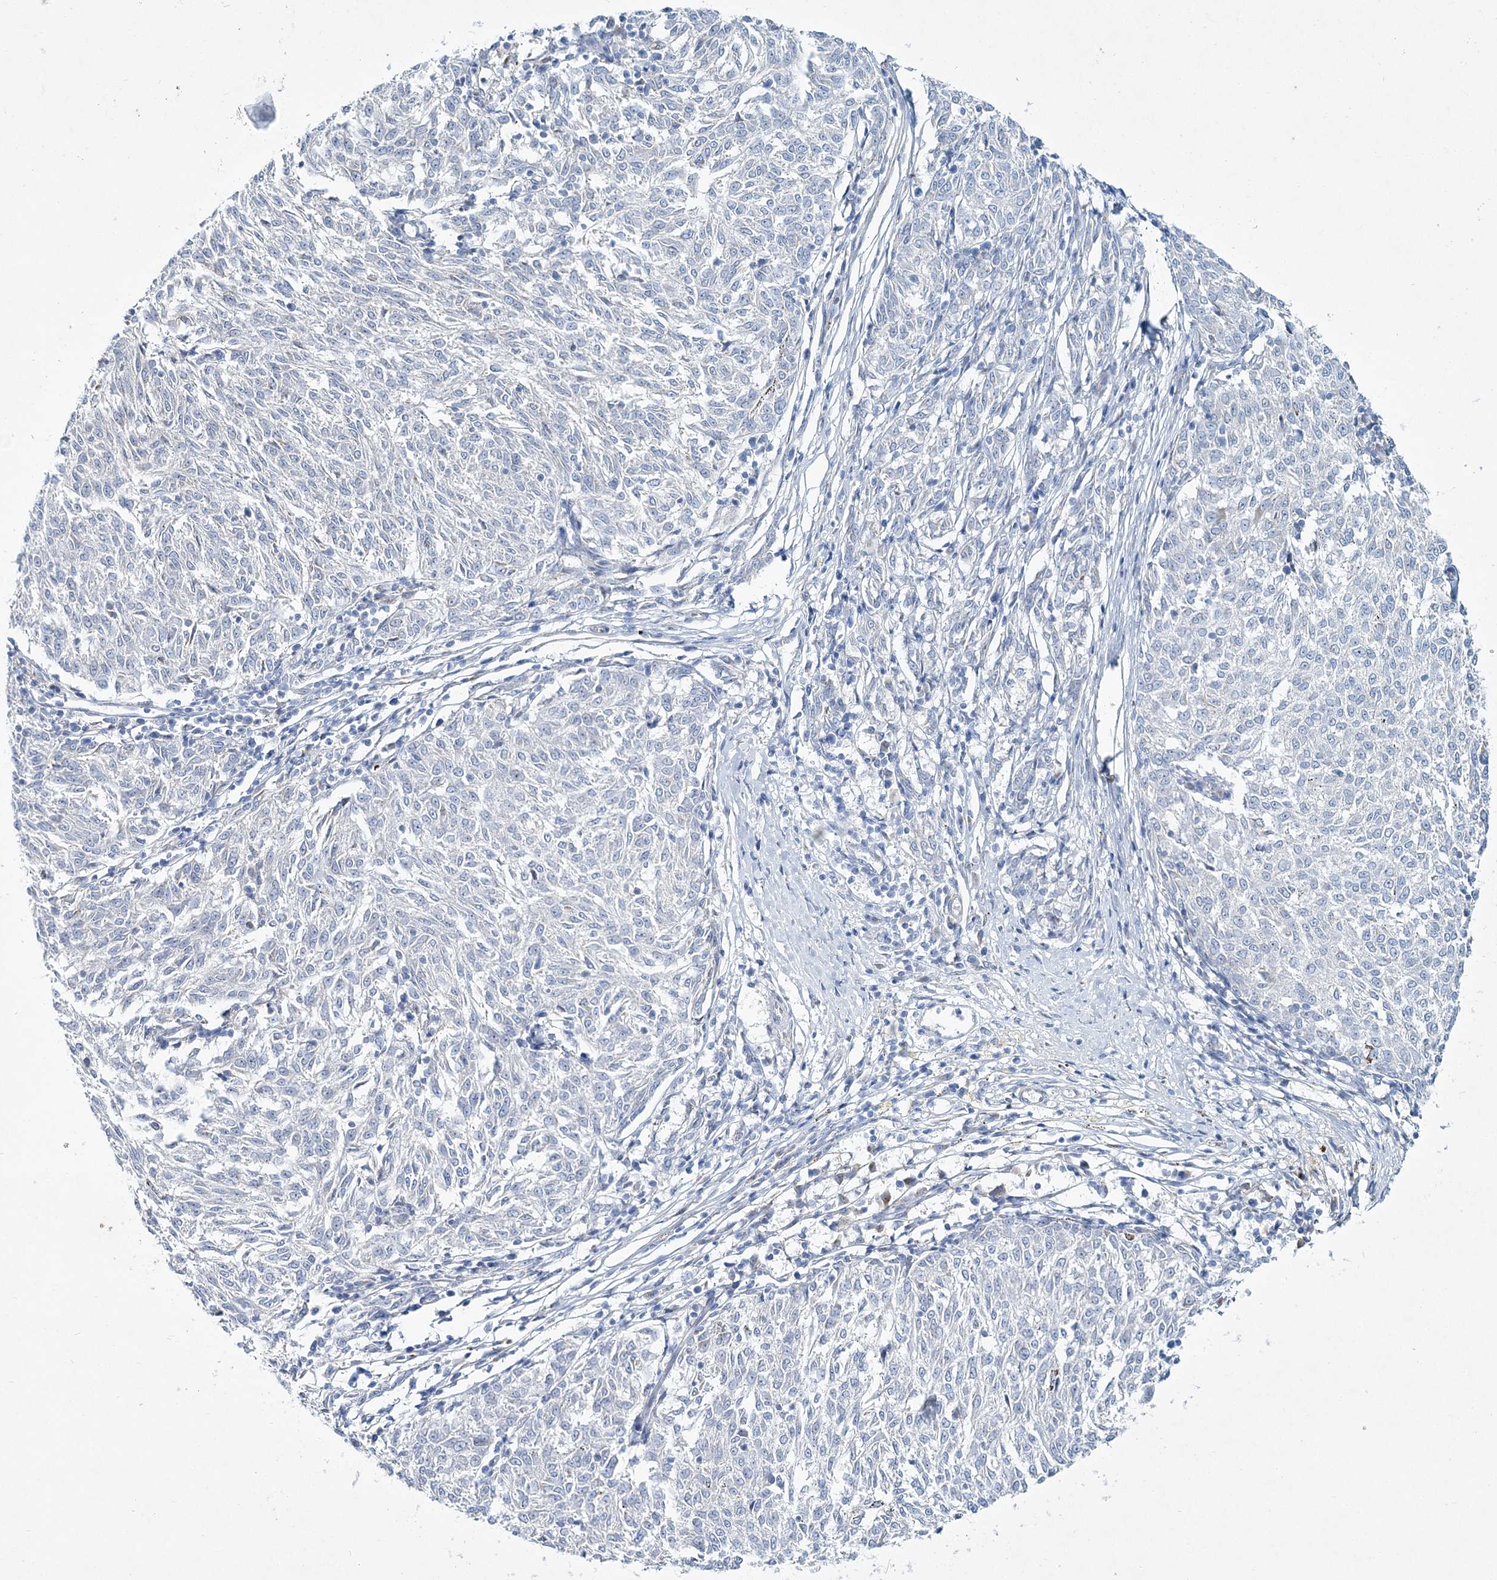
{"staining": {"intensity": "negative", "quantity": "none", "location": "none"}, "tissue": "melanoma", "cell_type": "Tumor cells", "image_type": "cancer", "snomed": [{"axis": "morphology", "description": "Malignant melanoma, NOS"}, {"axis": "topography", "description": "Skin"}], "caption": "A micrograph of melanoma stained for a protein reveals no brown staining in tumor cells.", "gene": "ADGRL1", "patient": {"sex": "female", "age": 72}}